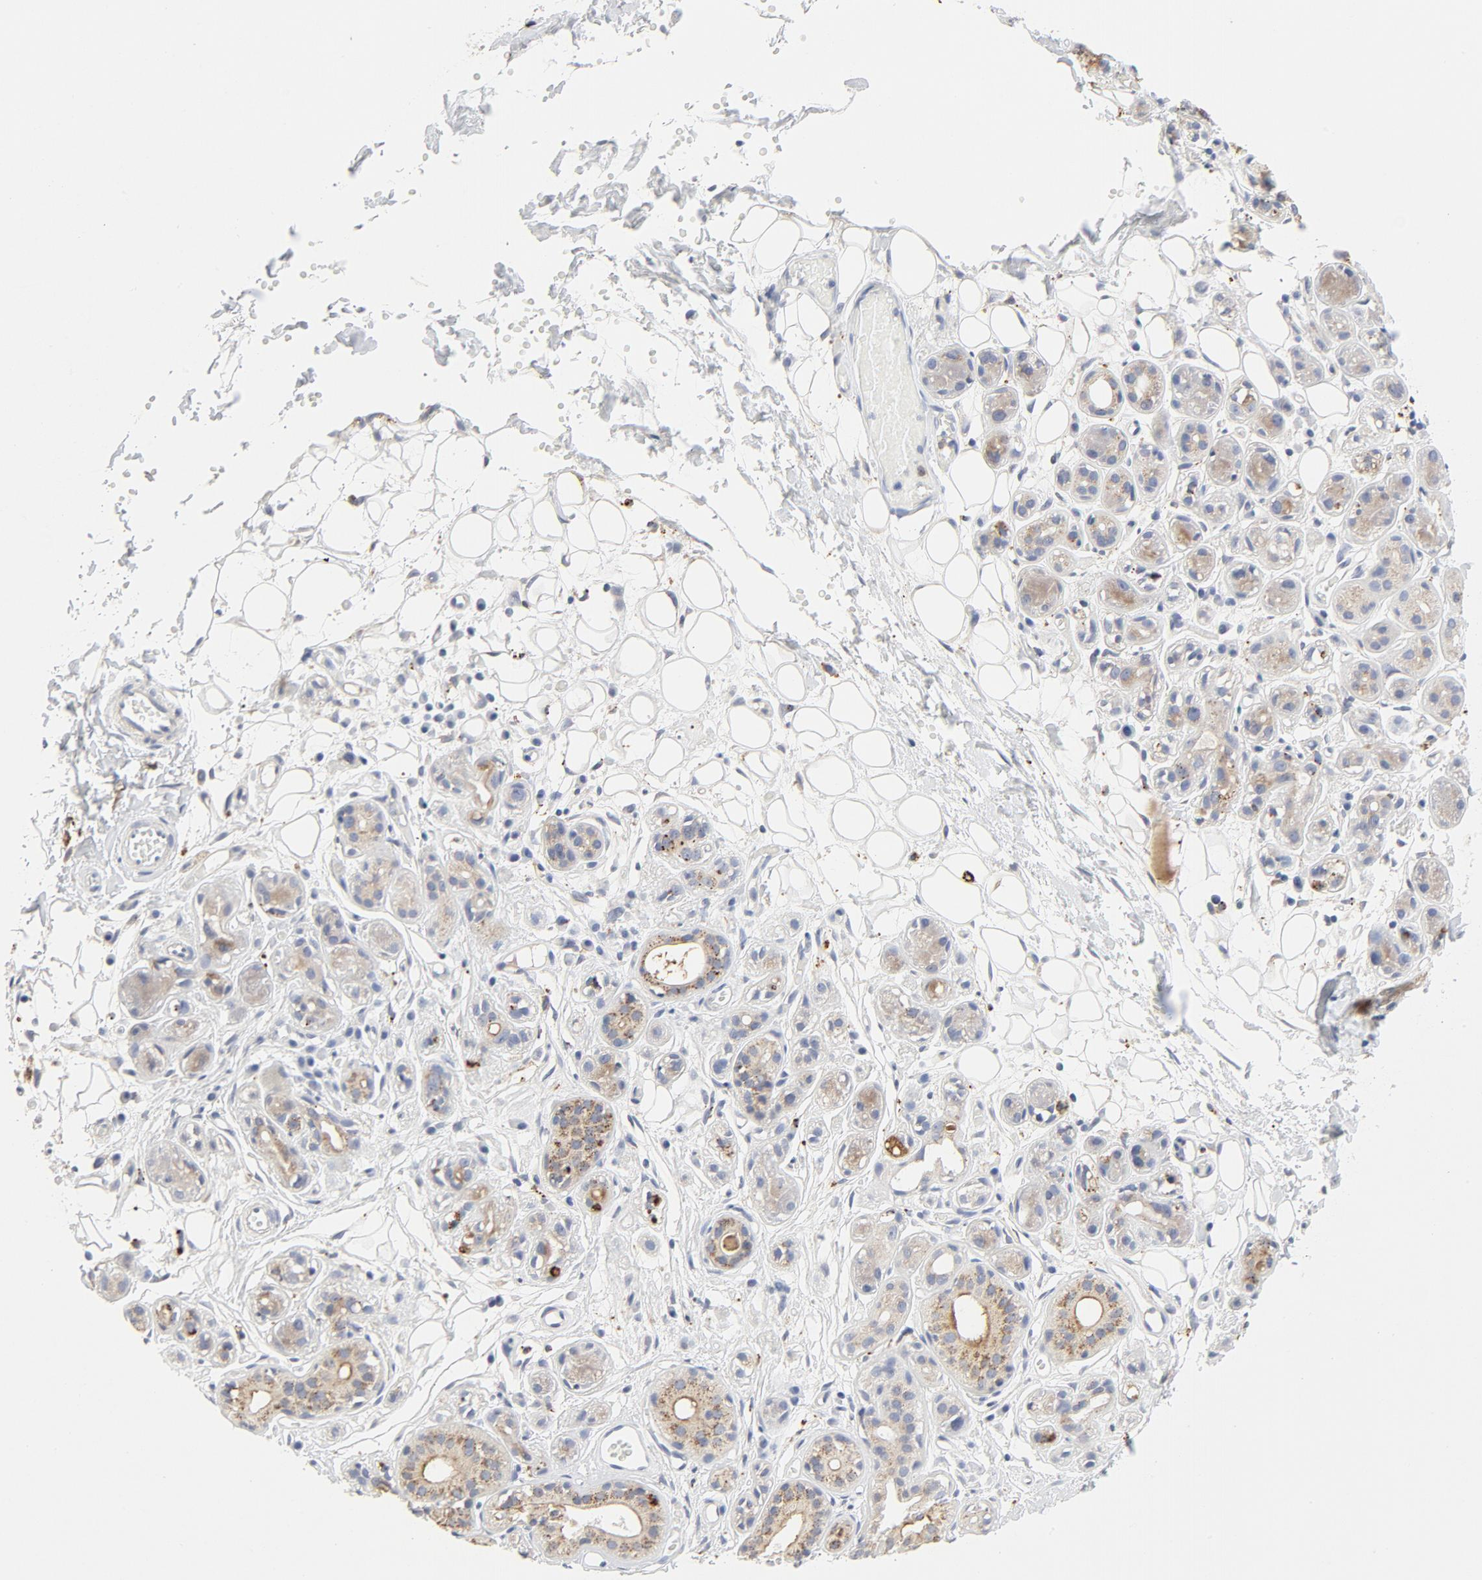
{"staining": {"intensity": "moderate", "quantity": "25%-75%", "location": "cytoplasmic/membranous"}, "tissue": "salivary gland", "cell_type": "Glandular cells", "image_type": "normal", "snomed": [{"axis": "morphology", "description": "Normal tissue, NOS"}, {"axis": "topography", "description": "Salivary gland"}], "caption": "This micrograph demonstrates immunohistochemistry (IHC) staining of benign salivary gland, with medium moderate cytoplasmic/membranous positivity in about 25%-75% of glandular cells.", "gene": "MAGEB17", "patient": {"sex": "male", "age": 54}}